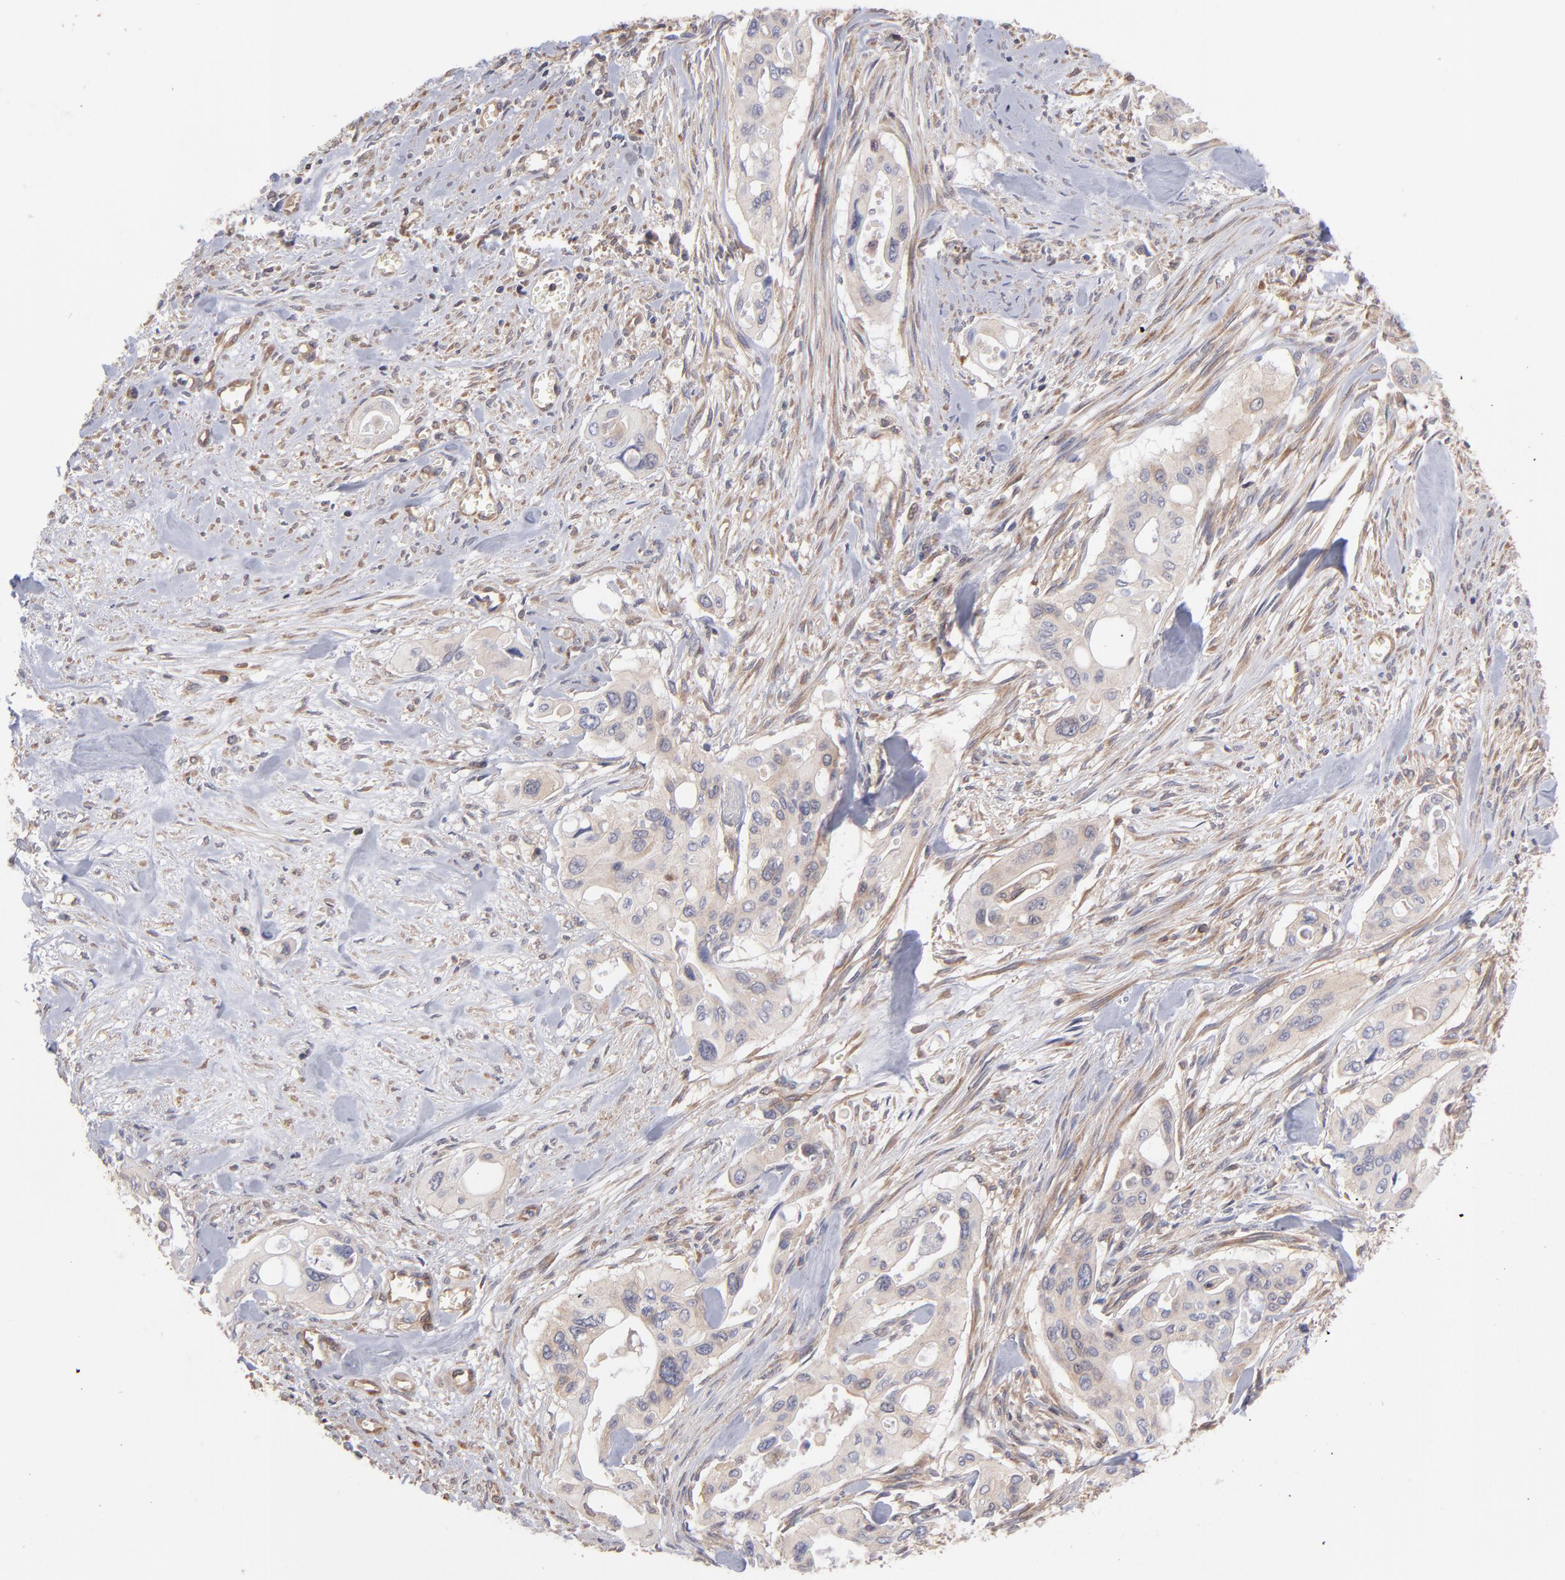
{"staining": {"intensity": "weak", "quantity": ">75%", "location": "cytoplasmic/membranous"}, "tissue": "pancreatic cancer", "cell_type": "Tumor cells", "image_type": "cancer", "snomed": [{"axis": "morphology", "description": "Adenocarcinoma, NOS"}, {"axis": "topography", "description": "Pancreas"}], "caption": "Tumor cells demonstrate low levels of weak cytoplasmic/membranous staining in about >75% of cells in human pancreatic adenocarcinoma.", "gene": "MAPRE1", "patient": {"sex": "male", "age": 77}}